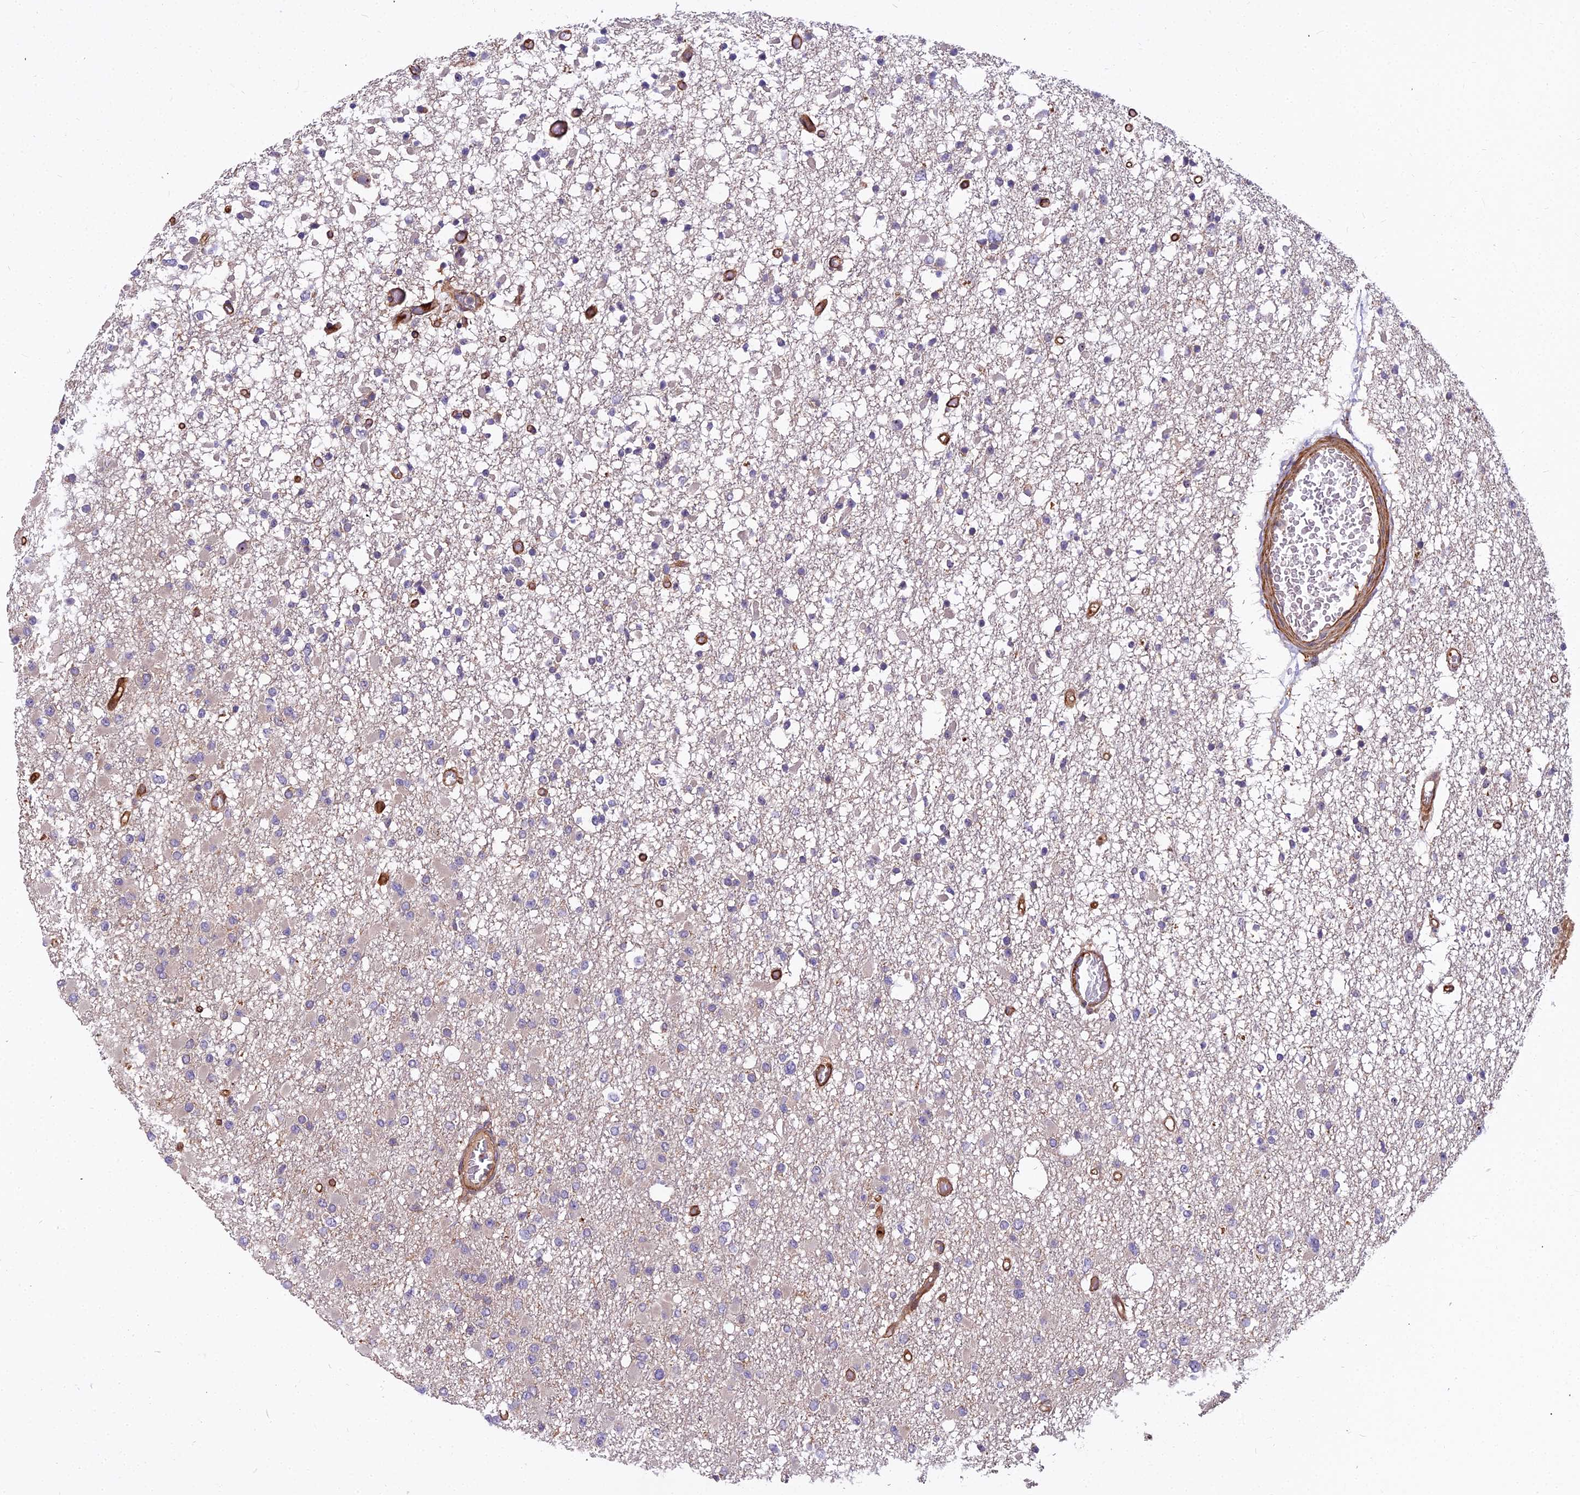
{"staining": {"intensity": "negative", "quantity": "none", "location": "none"}, "tissue": "glioma", "cell_type": "Tumor cells", "image_type": "cancer", "snomed": [{"axis": "morphology", "description": "Glioma, malignant, Low grade"}, {"axis": "topography", "description": "Brain"}], "caption": "A micrograph of glioma stained for a protein reveals no brown staining in tumor cells. Brightfield microscopy of IHC stained with DAB (brown) and hematoxylin (blue), captured at high magnification.", "gene": "TCEA3", "patient": {"sex": "female", "age": 22}}